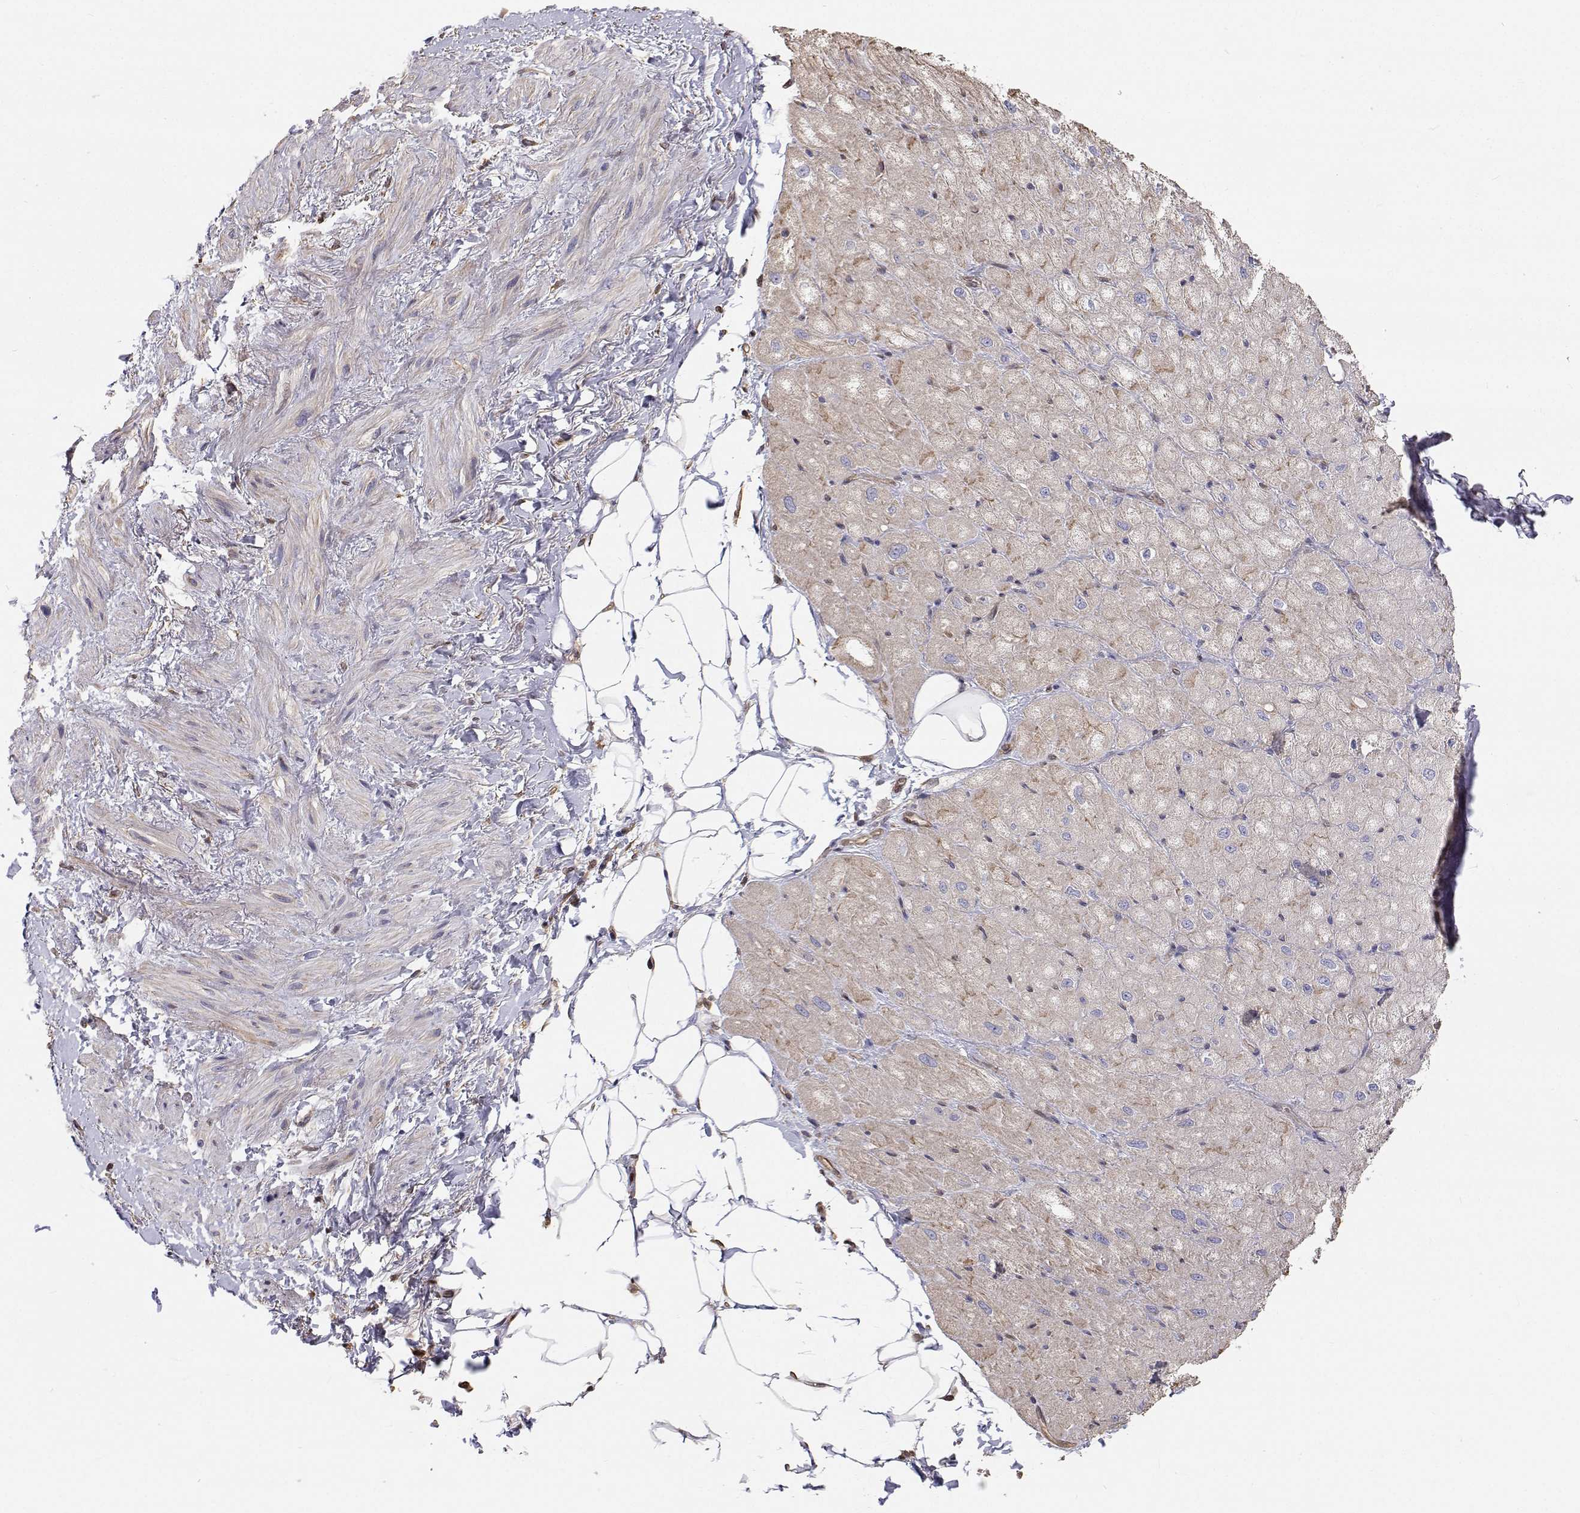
{"staining": {"intensity": "weak", "quantity": "<25%", "location": "cytoplasmic/membranous"}, "tissue": "heart muscle", "cell_type": "Cardiomyocytes", "image_type": "normal", "snomed": [{"axis": "morphology", "description": "Normal tissue, NOS"}, {"axis": "topography", "description": "Heart"}], "caption": "Histopathology image shows no significant protein positivity in cardiomyocytes of unremarkable heart muscle.", "gene": "GSDMA", "patient": {"sex": "male", "age": 62}}